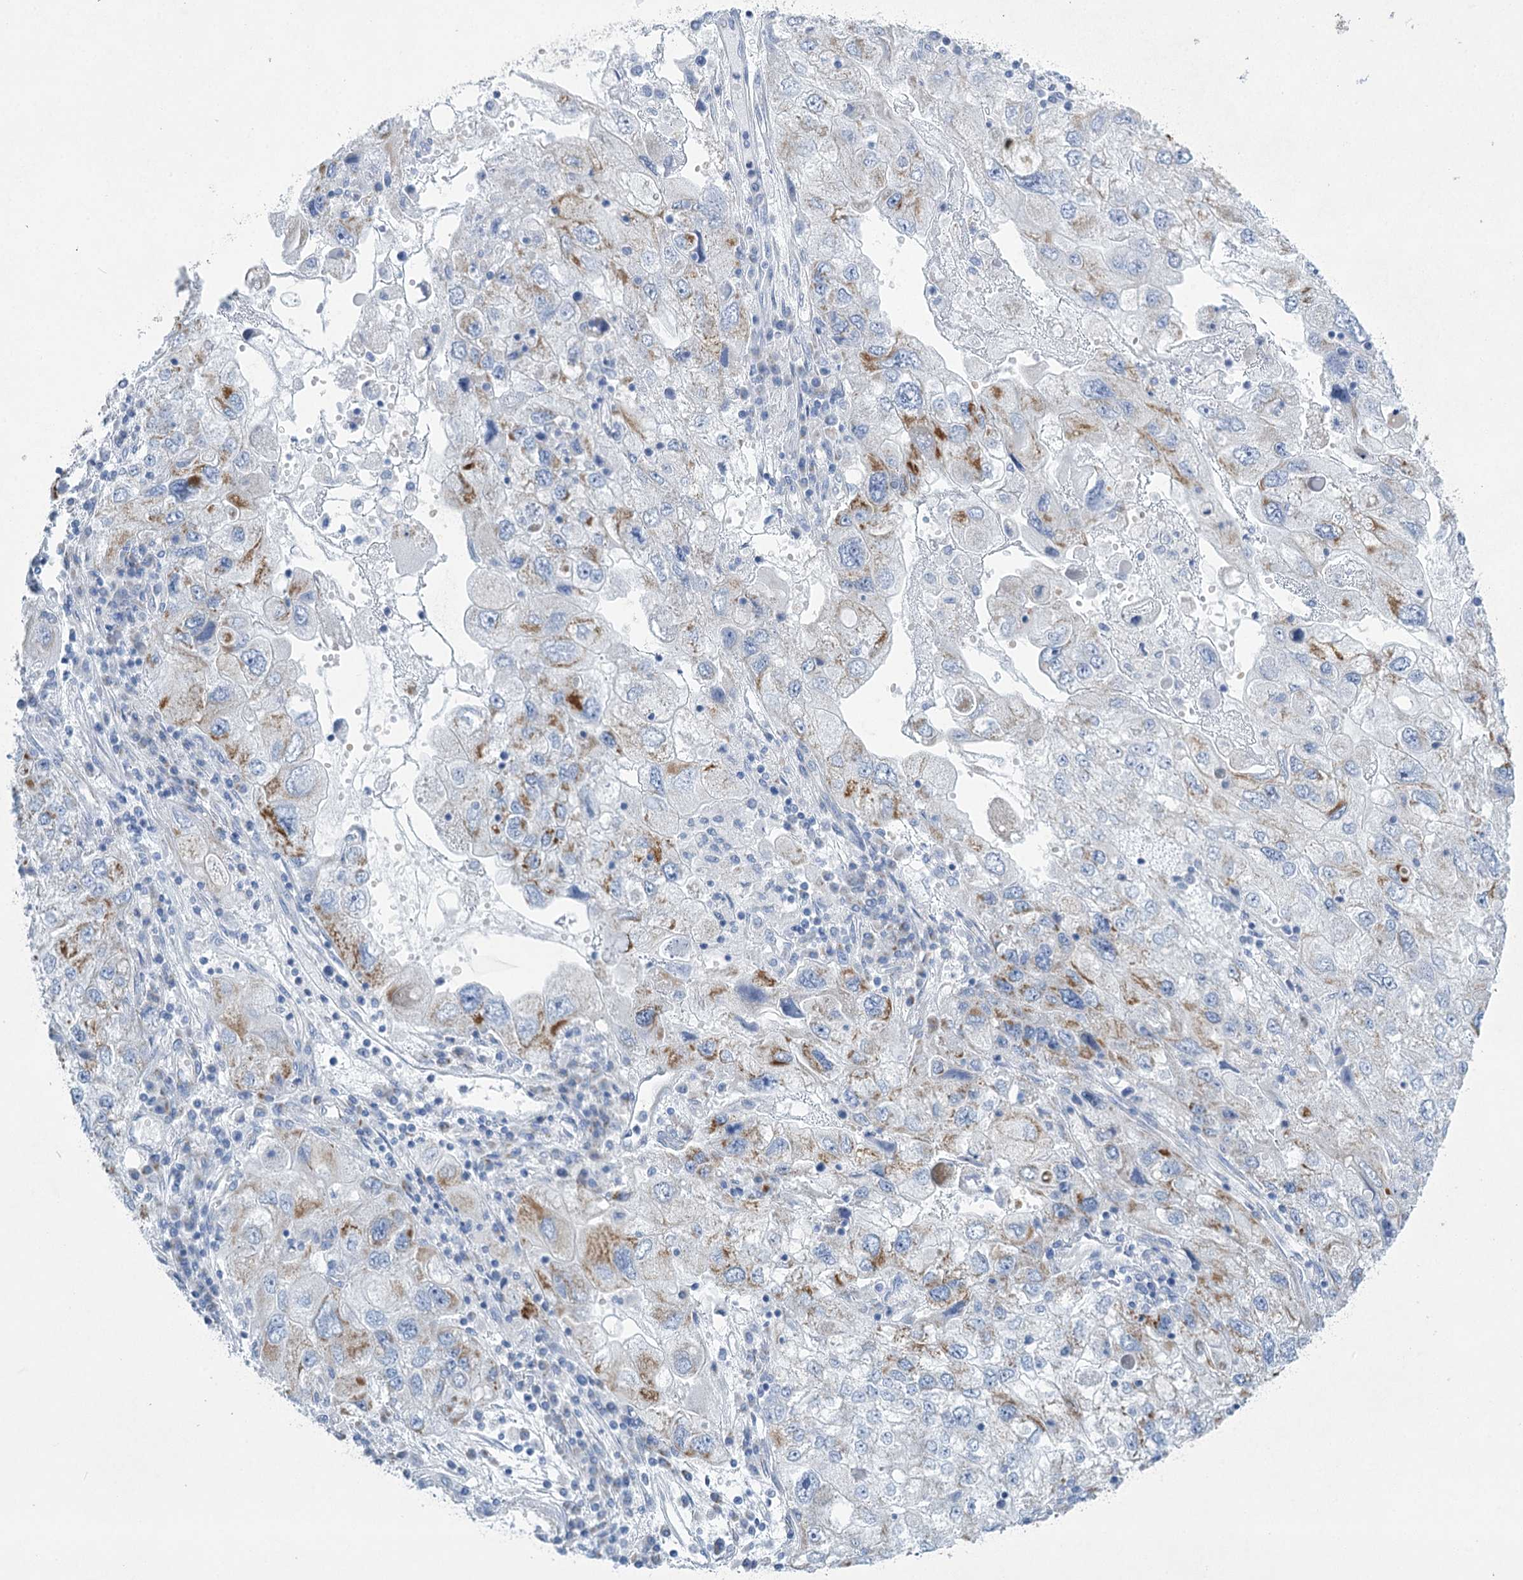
{"staining": {"intensity": "moderate", "quantity": "<25%", "location": "cytoplasmic/membranous"}, "tissue": "endometrial cancer", "cell_type": "Tumor cells", "image_type": "cancer", "snomed": [{"axis": "morphology", "description": "Adenocarcinoma, NOS"}, {"axis": "topography", "description": "Endometrium"}], "caption": "Protein expression analysis of endometrial adenocarcinoma demonstrates moderate cytoplasmic/membranous staining in about <25% of tumor cells.", "gene": "DHTKD1", "patient": {"sex": "female", "age": 49}}